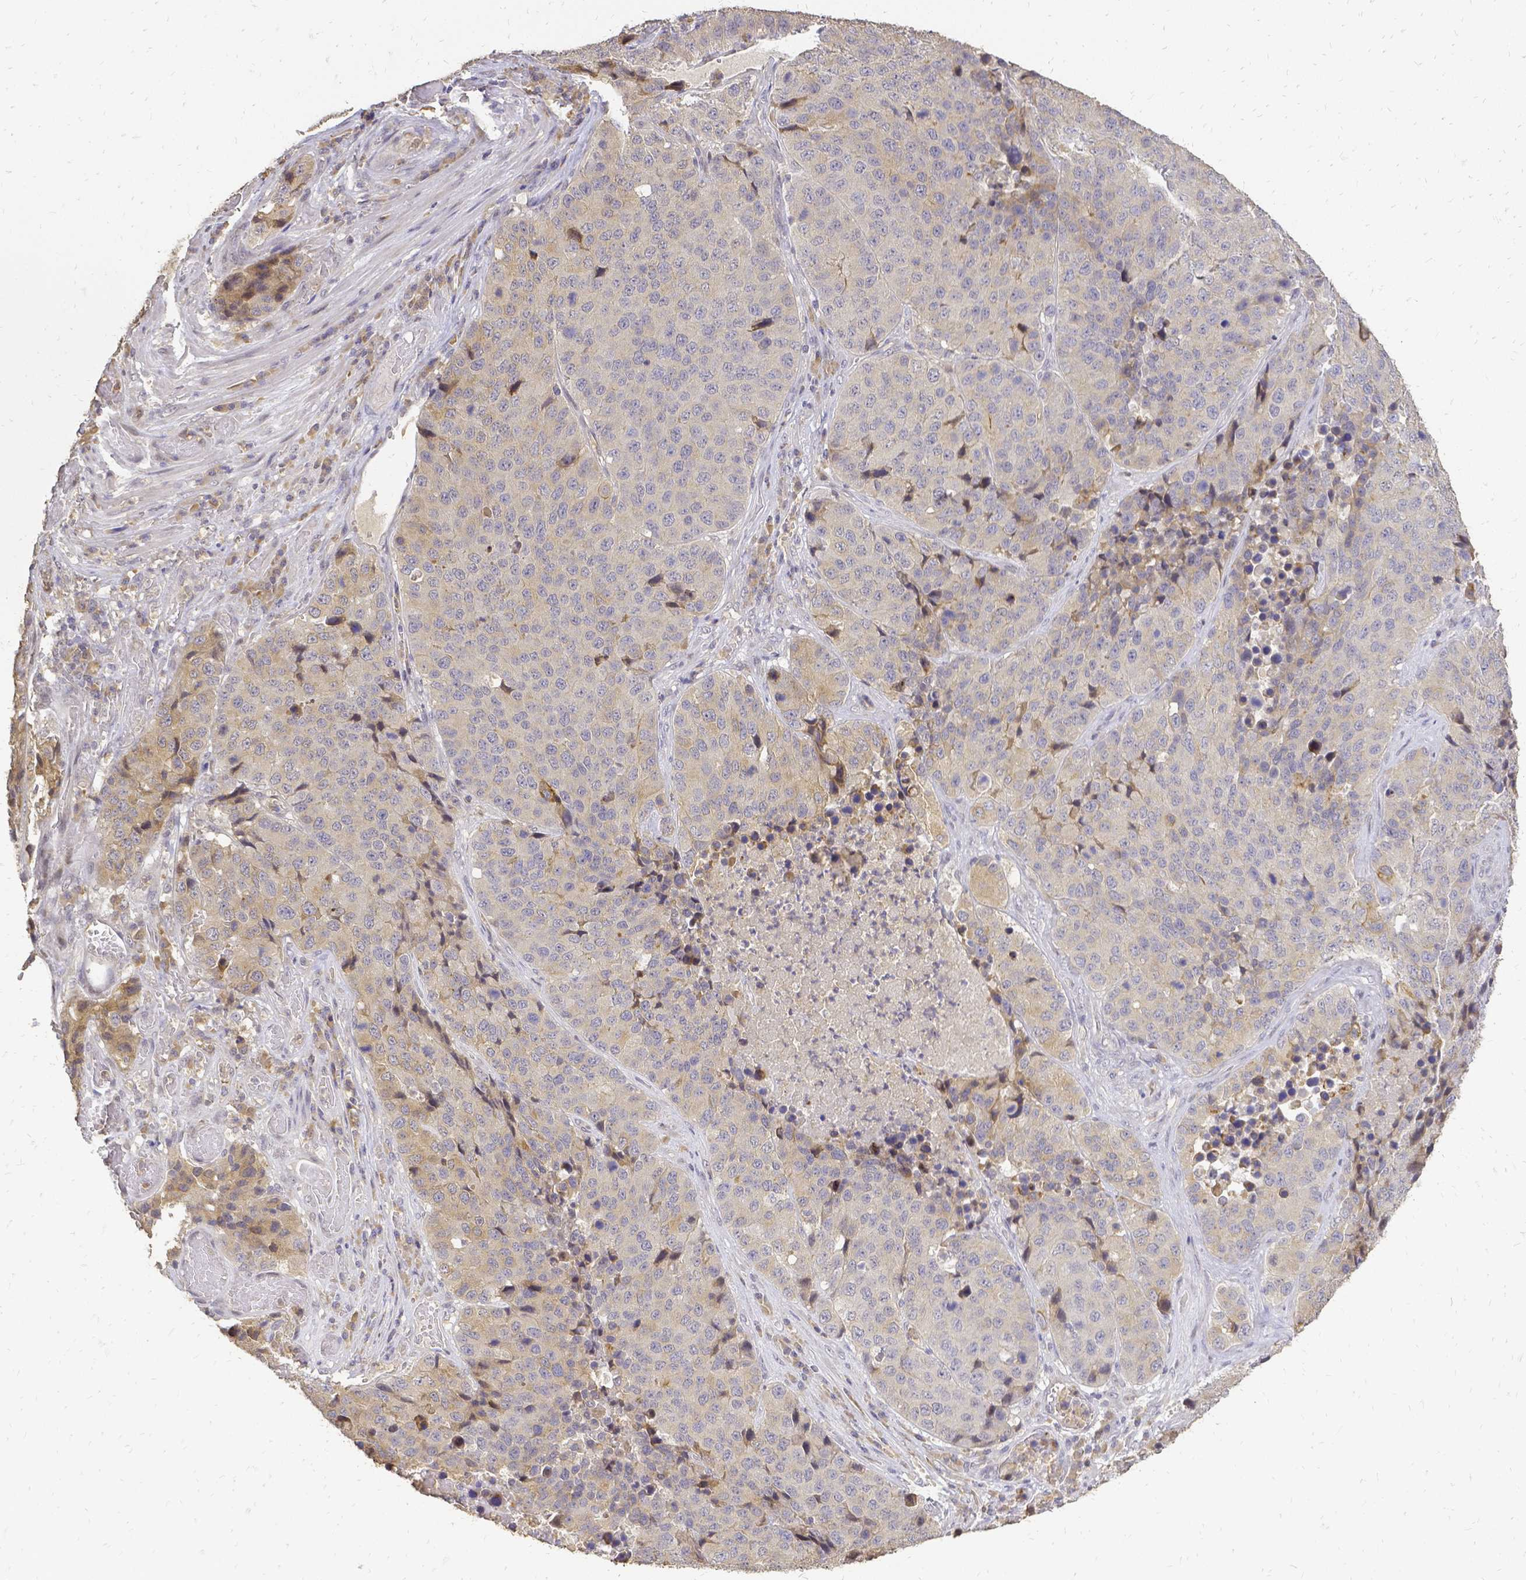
{"staining": {"intensity": "weak", "quantity": "<25%", "location": "cytoplasmic/membranous"}, "tissue": "stomach cancer", "cell_type": "Tumor cells", "image_type": "cancer", "snomed": [{"axis": "morphology", "description": "Adenocarcinoma, NOS"}, {"axis": "topography", "description": "Stomach"}], "caption": "Tumor cells are negative for brown protein staining in stomach cancer (adenocarcinoma).", "gene": "CIB1", "patient": {"sex": "male", "age": 71}}